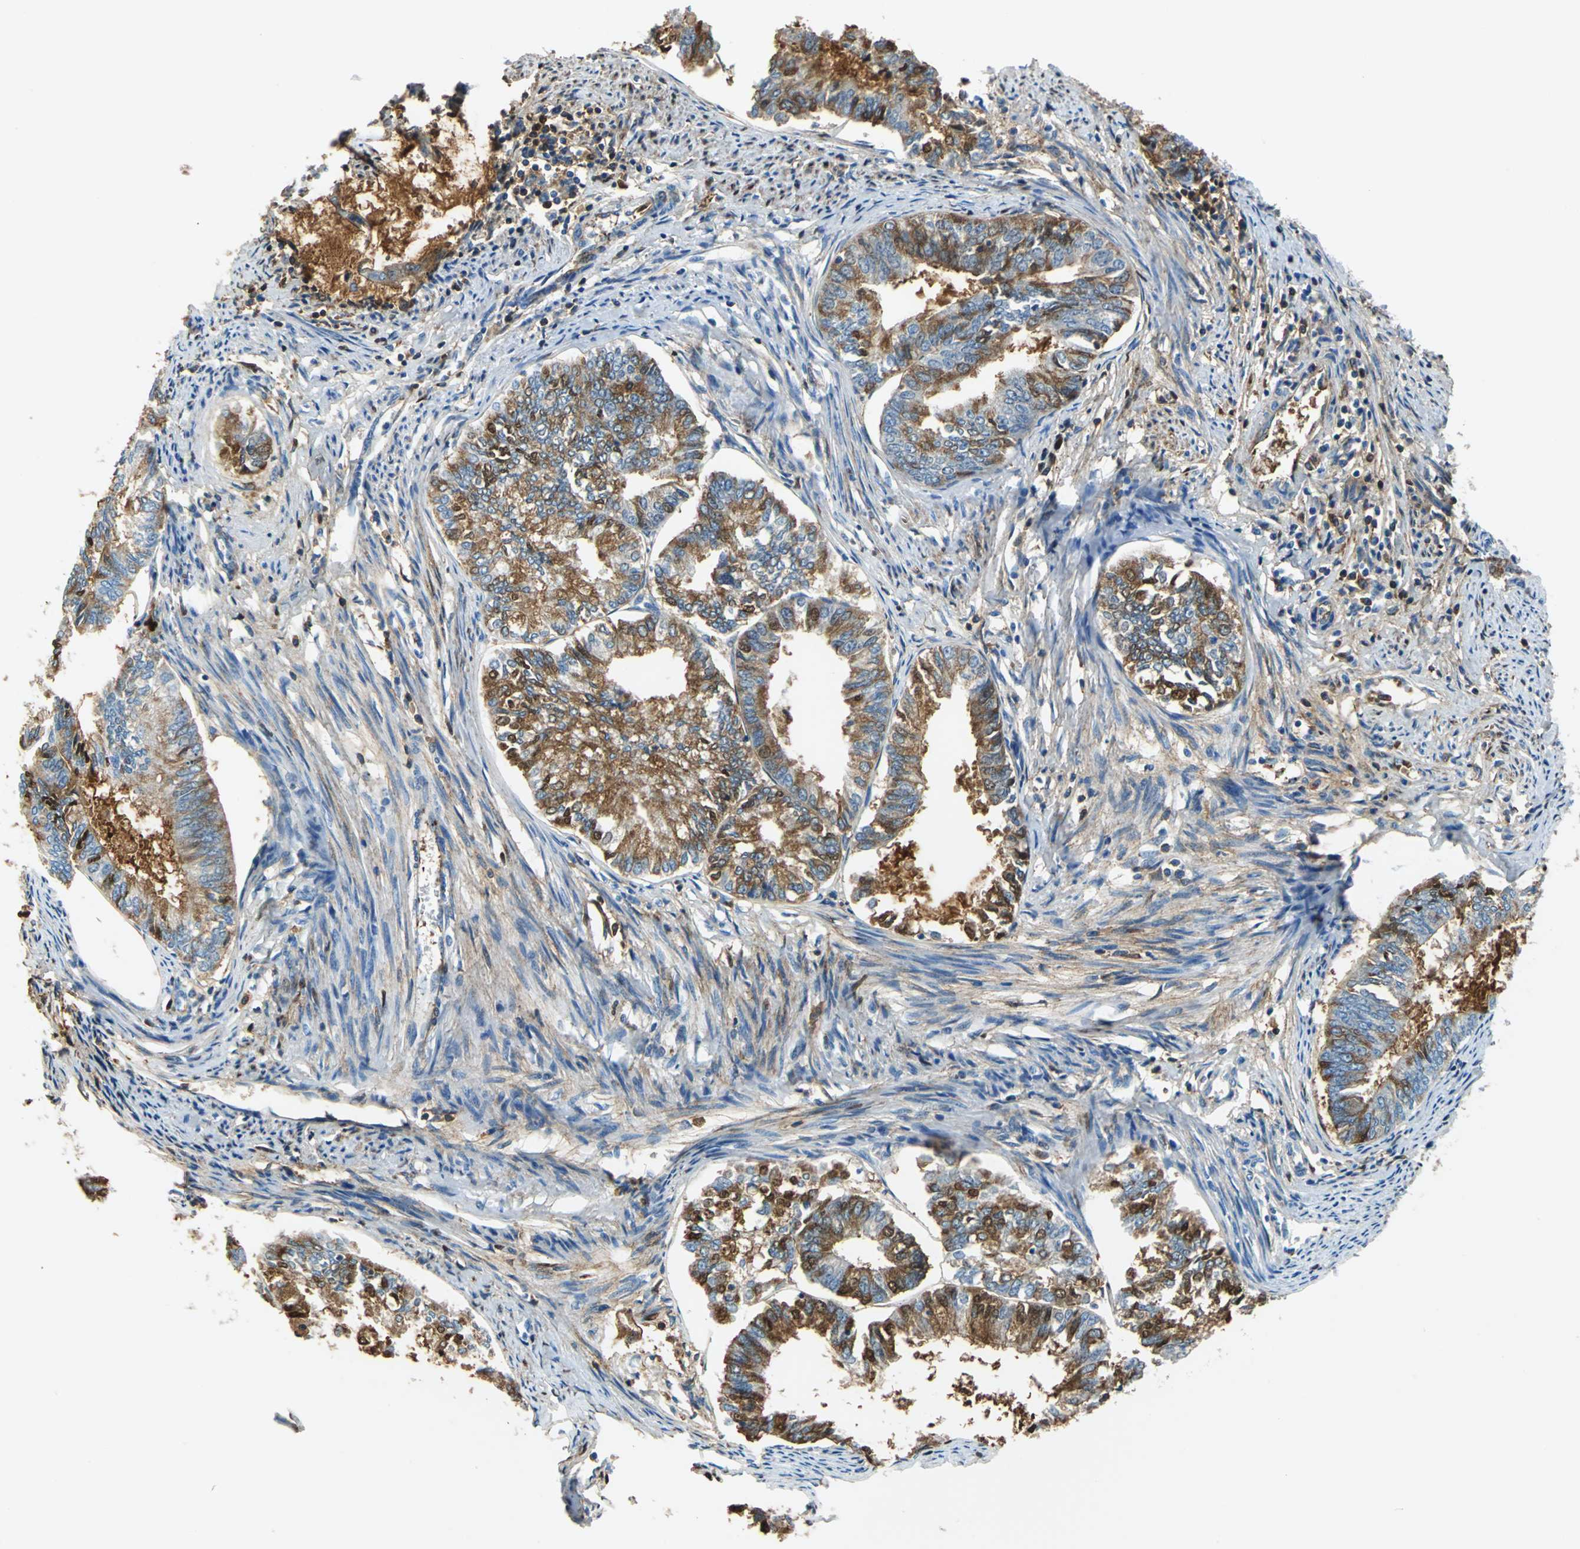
{"staining": {"intensity": "moderate", "quantity": "25%-75%", "location": "cytoplasmic/membranous,nuclear"}, "tissue": "endometrial cancer", "cell_type": "Tumor cells", "image_type": "cancer", "snomed": [{"axis": "morphology", "description": "Adenocarcinoma, NOS"}, {"axis": "topography", "description": "Endometrium"}], "caption": "Immunohistochemical staining of endometrial adenocarcinoma displays medium levels of moderate cytoplasmic/membranous and nuclear protein expression in about 25%-75% of tumor cells.", "gene": "ALB", "patient": {"sex": "female", "age": 86}}